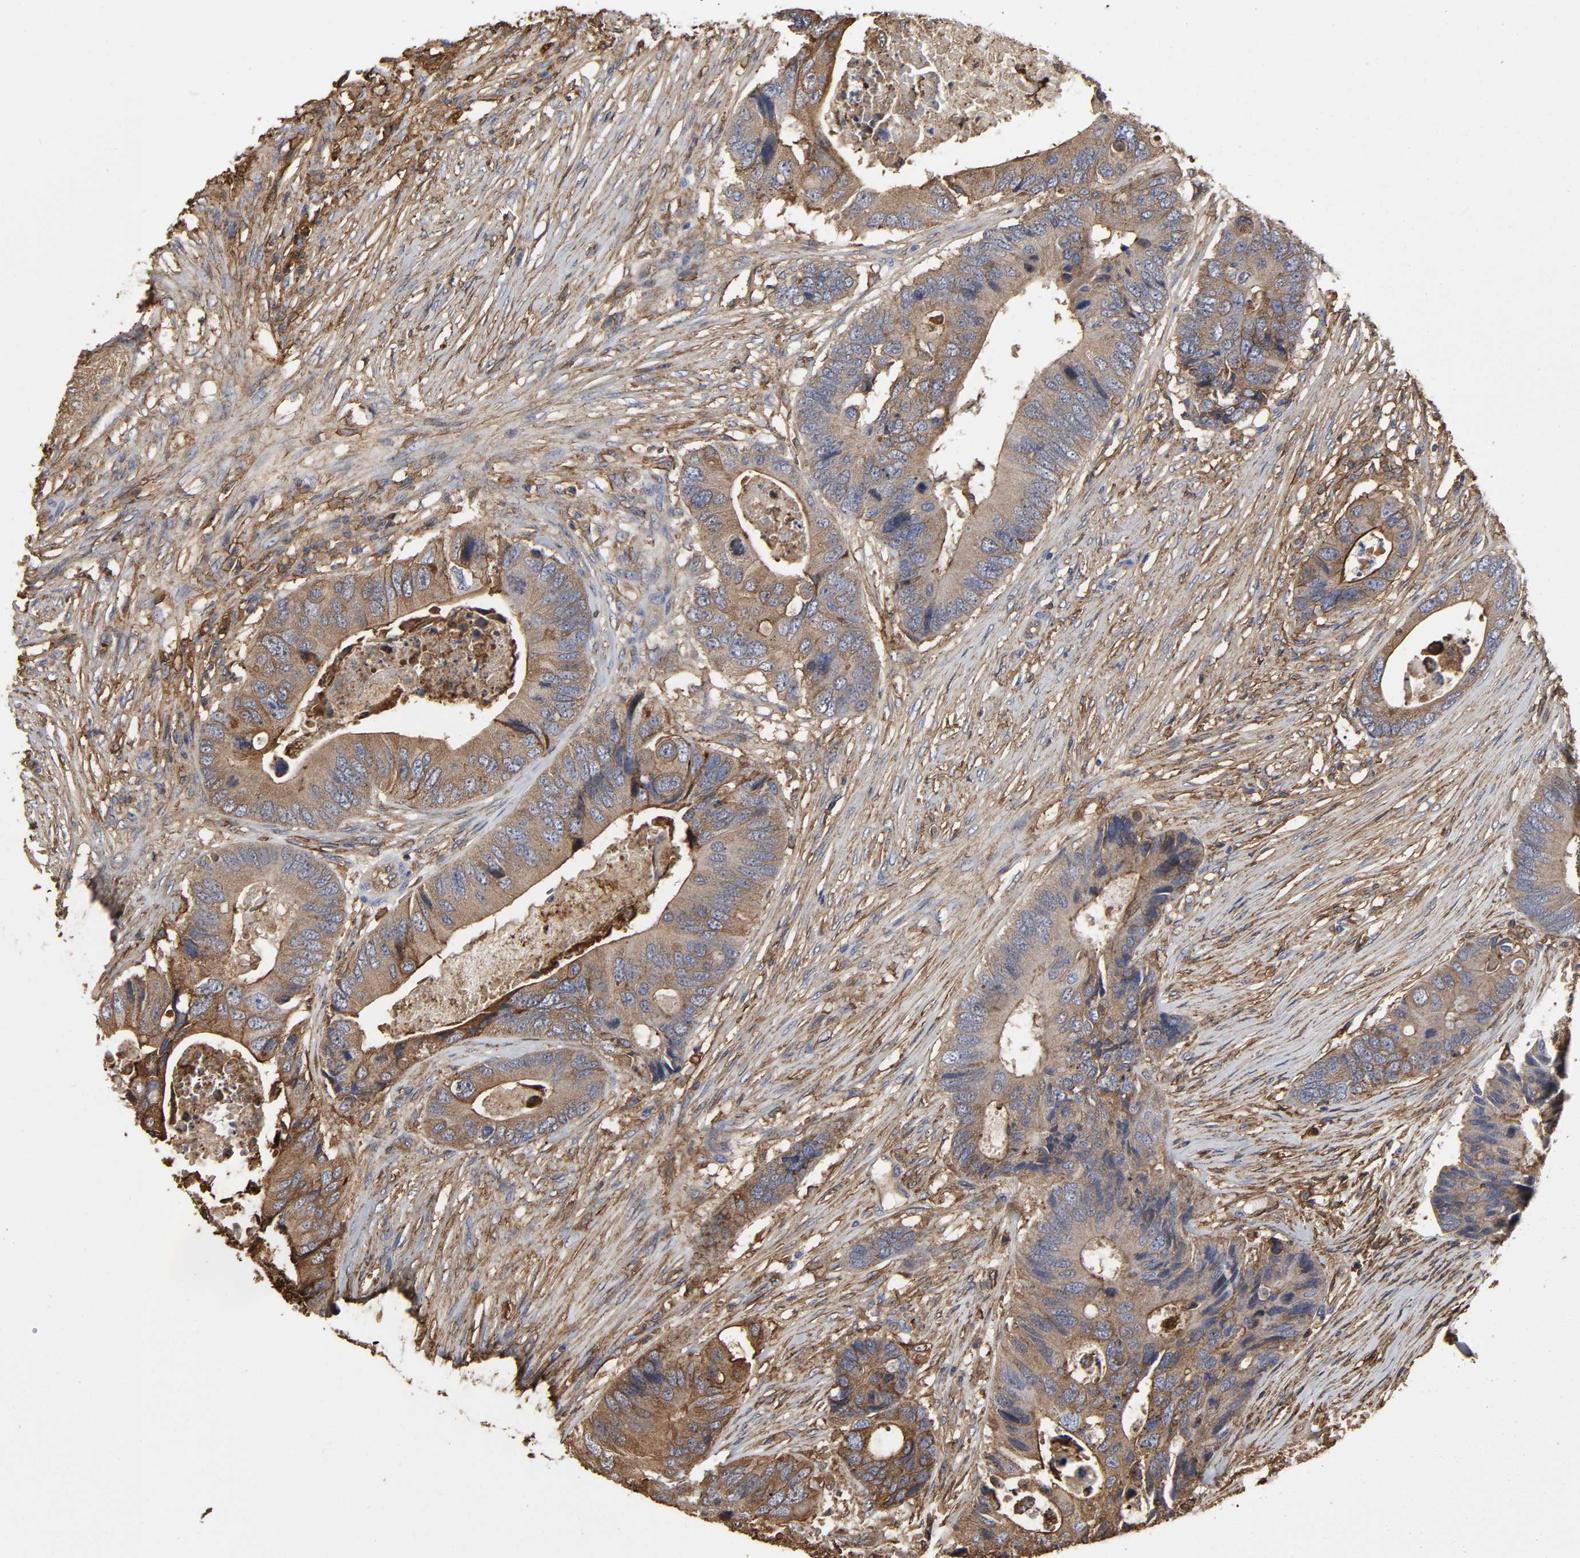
{"staining": {"intensity": "strong", "quantity": ">75%", "location": "cytoplasmic/membranous"}, "tissue": "colorectal cancer", "cell_type": "Tumor cells", "image_type": "cancer", "snomed": [{"axis": "morphology", "description": "Adenocarcinoma, NOS"}, {"axis": "topography", "description": "Colon"}], "caption": "DAB immunohistochemical staining of human colorectal cancer displays strong cytoplasmic/membranous protein staining in approximately >75% of tumor cells.", "gene": "ANXA2", "patient": {"sex": "male", "age": 71}}